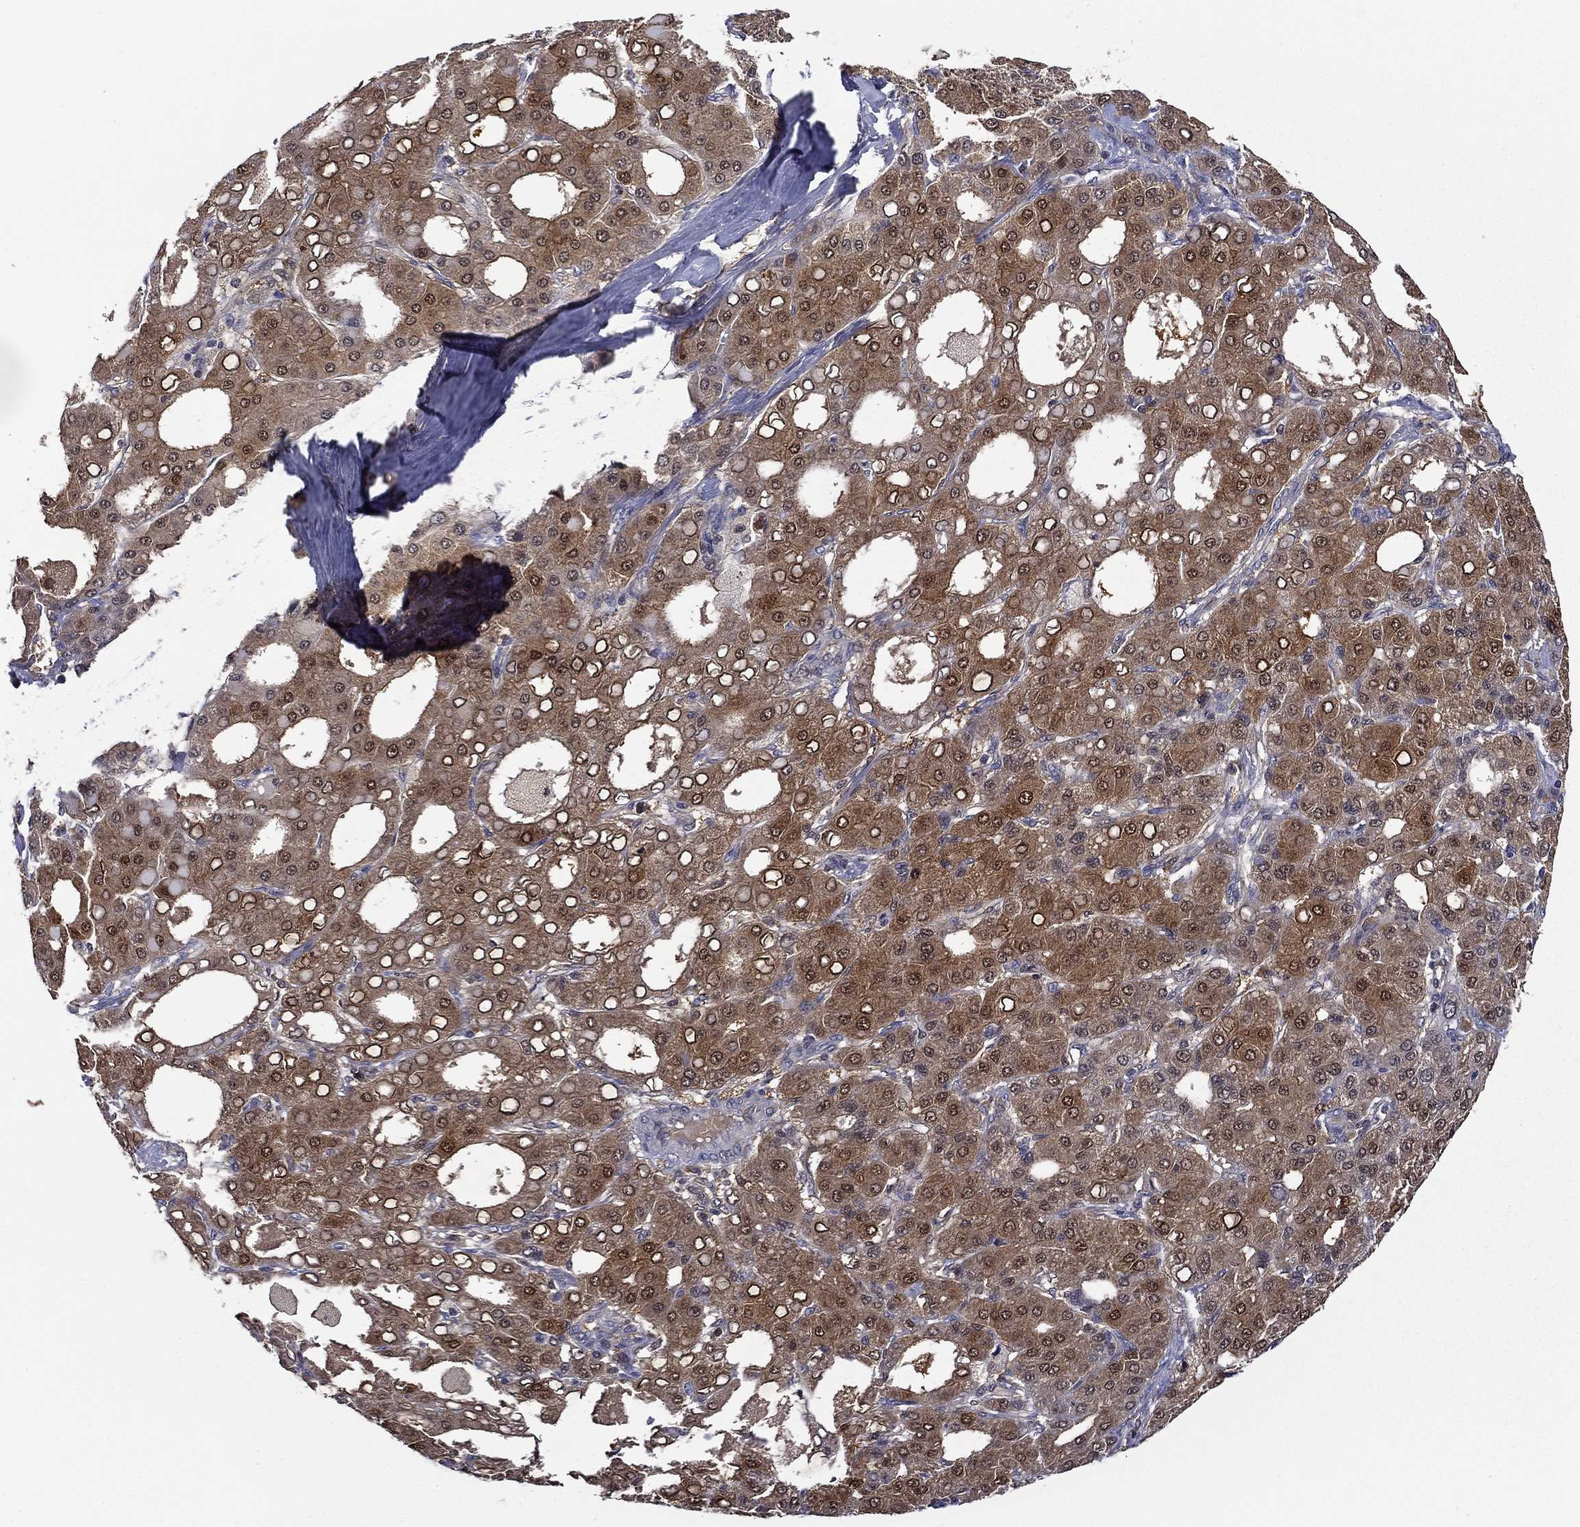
{"staining": {"intensity": "strong", "quantity": "25%-75%", "location": "cytoplasmic/membranous"}, "tissue": "liver cancer", "cell_type": "Tumor cells", "image_type": "cancer", "snomed": [{"axis": "morphology", "description": "Carcinoma, Hepatocellular, NOS"}, {"axis": "topography", "description": "Liver"}], "caption": "Brown immunohistochemical staining in human liver cancer (hepatocellular carcinoma) shows strong cytoplasmic/membranous expression in about 25%-75% of tumor cells.", "gene": "DDTL", "patient": {"sex": "male", "age": 65}}